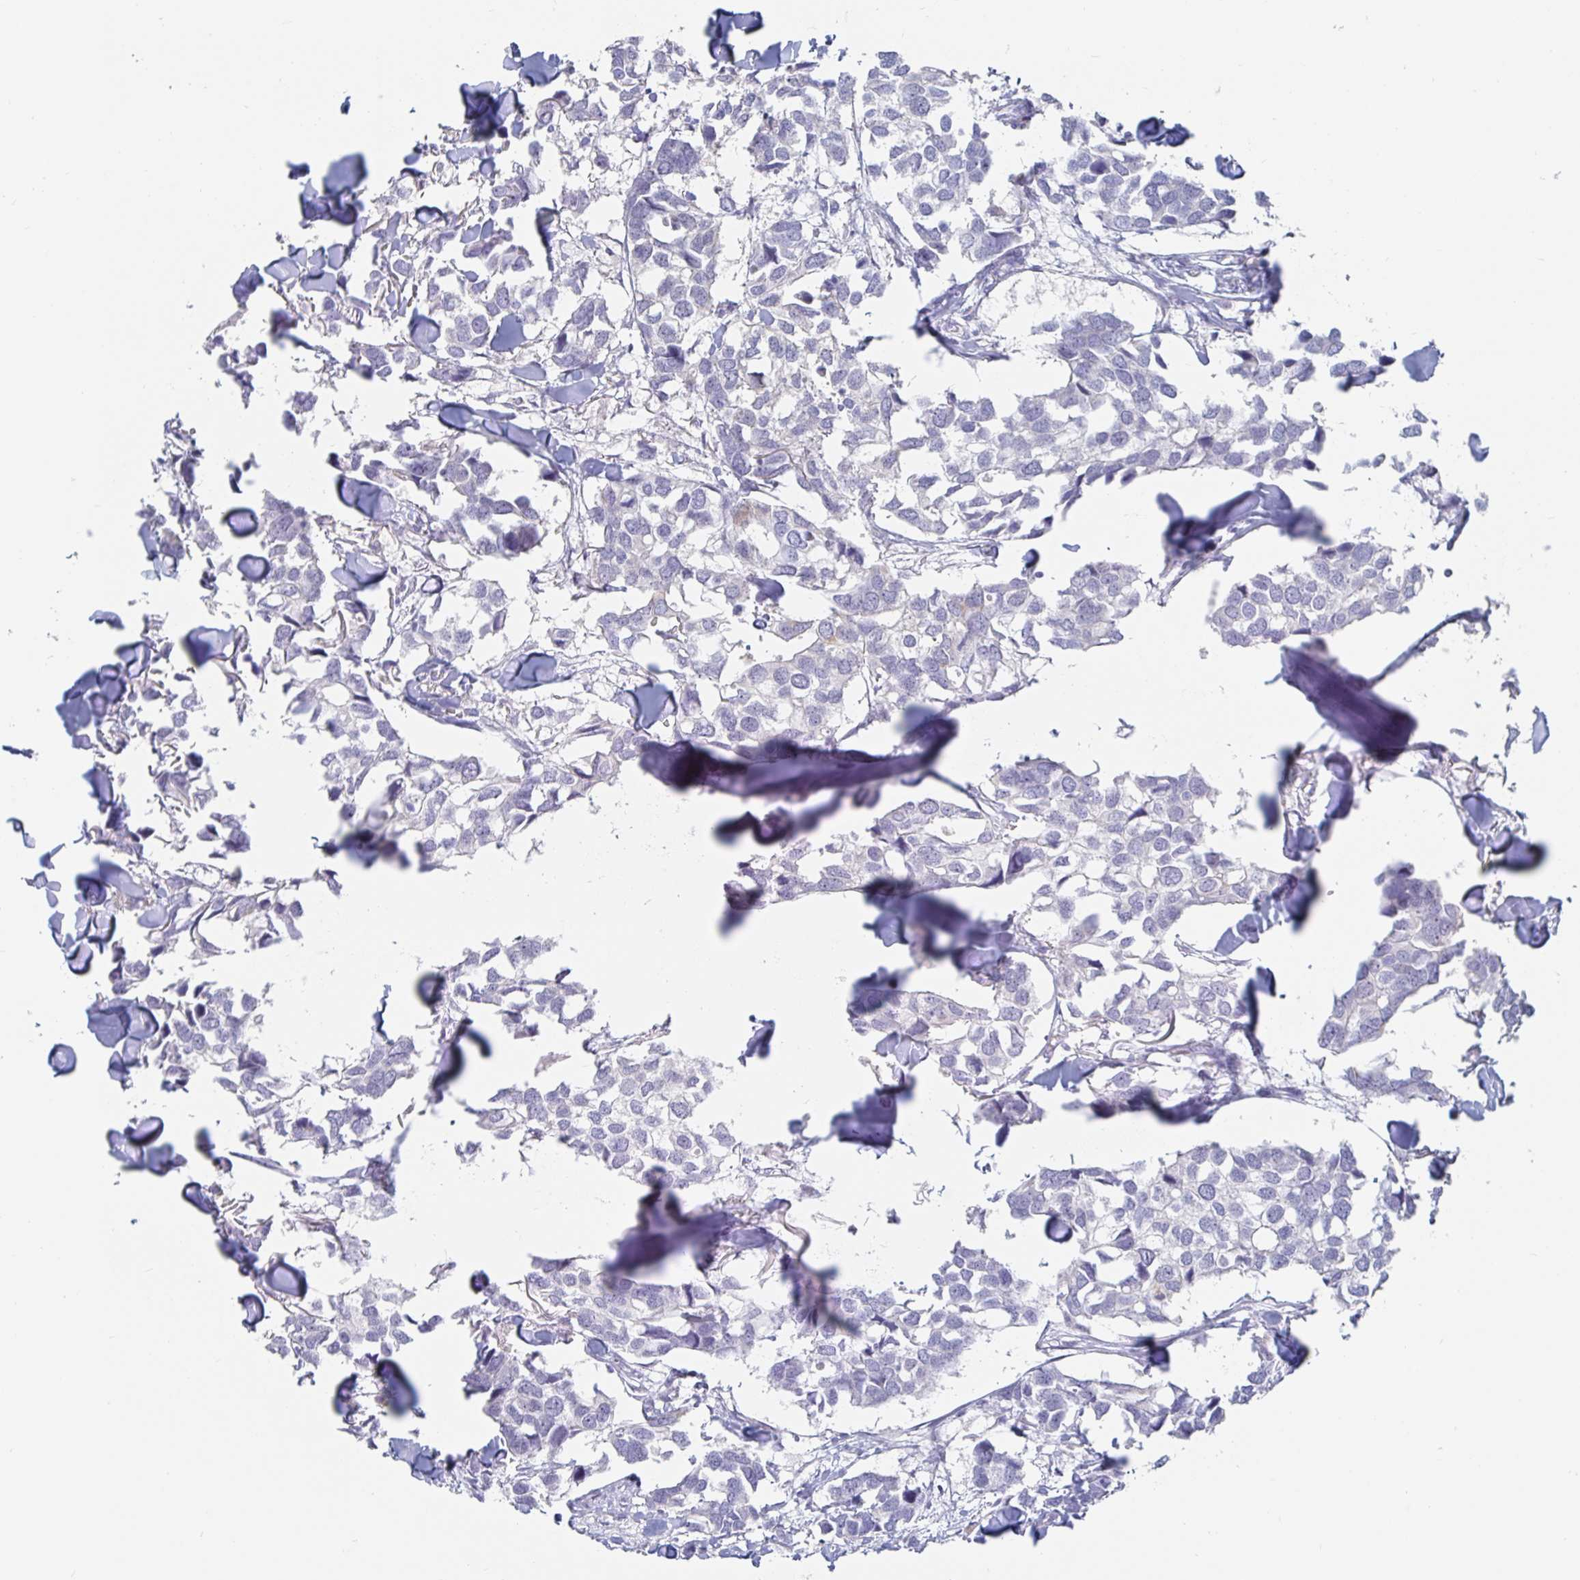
{"staining": {"intensity": "negative", "quantity": "none", "location": "none"}, "tissue": "breast cancer", "cell_type": "Tumor cells", "image_type": "cancer", "snomed": [{"axis": "morphology", "description": "Duct carcinoma"}, {"axis": "topography", "description": "Breast"}], "caption": "Protein analysis of breast infiltrating ductal carcinoma reveals no significant positivity in tumor cells.", "gene": "SPPL3", "patient": {"sex": "female", "age": 83}}